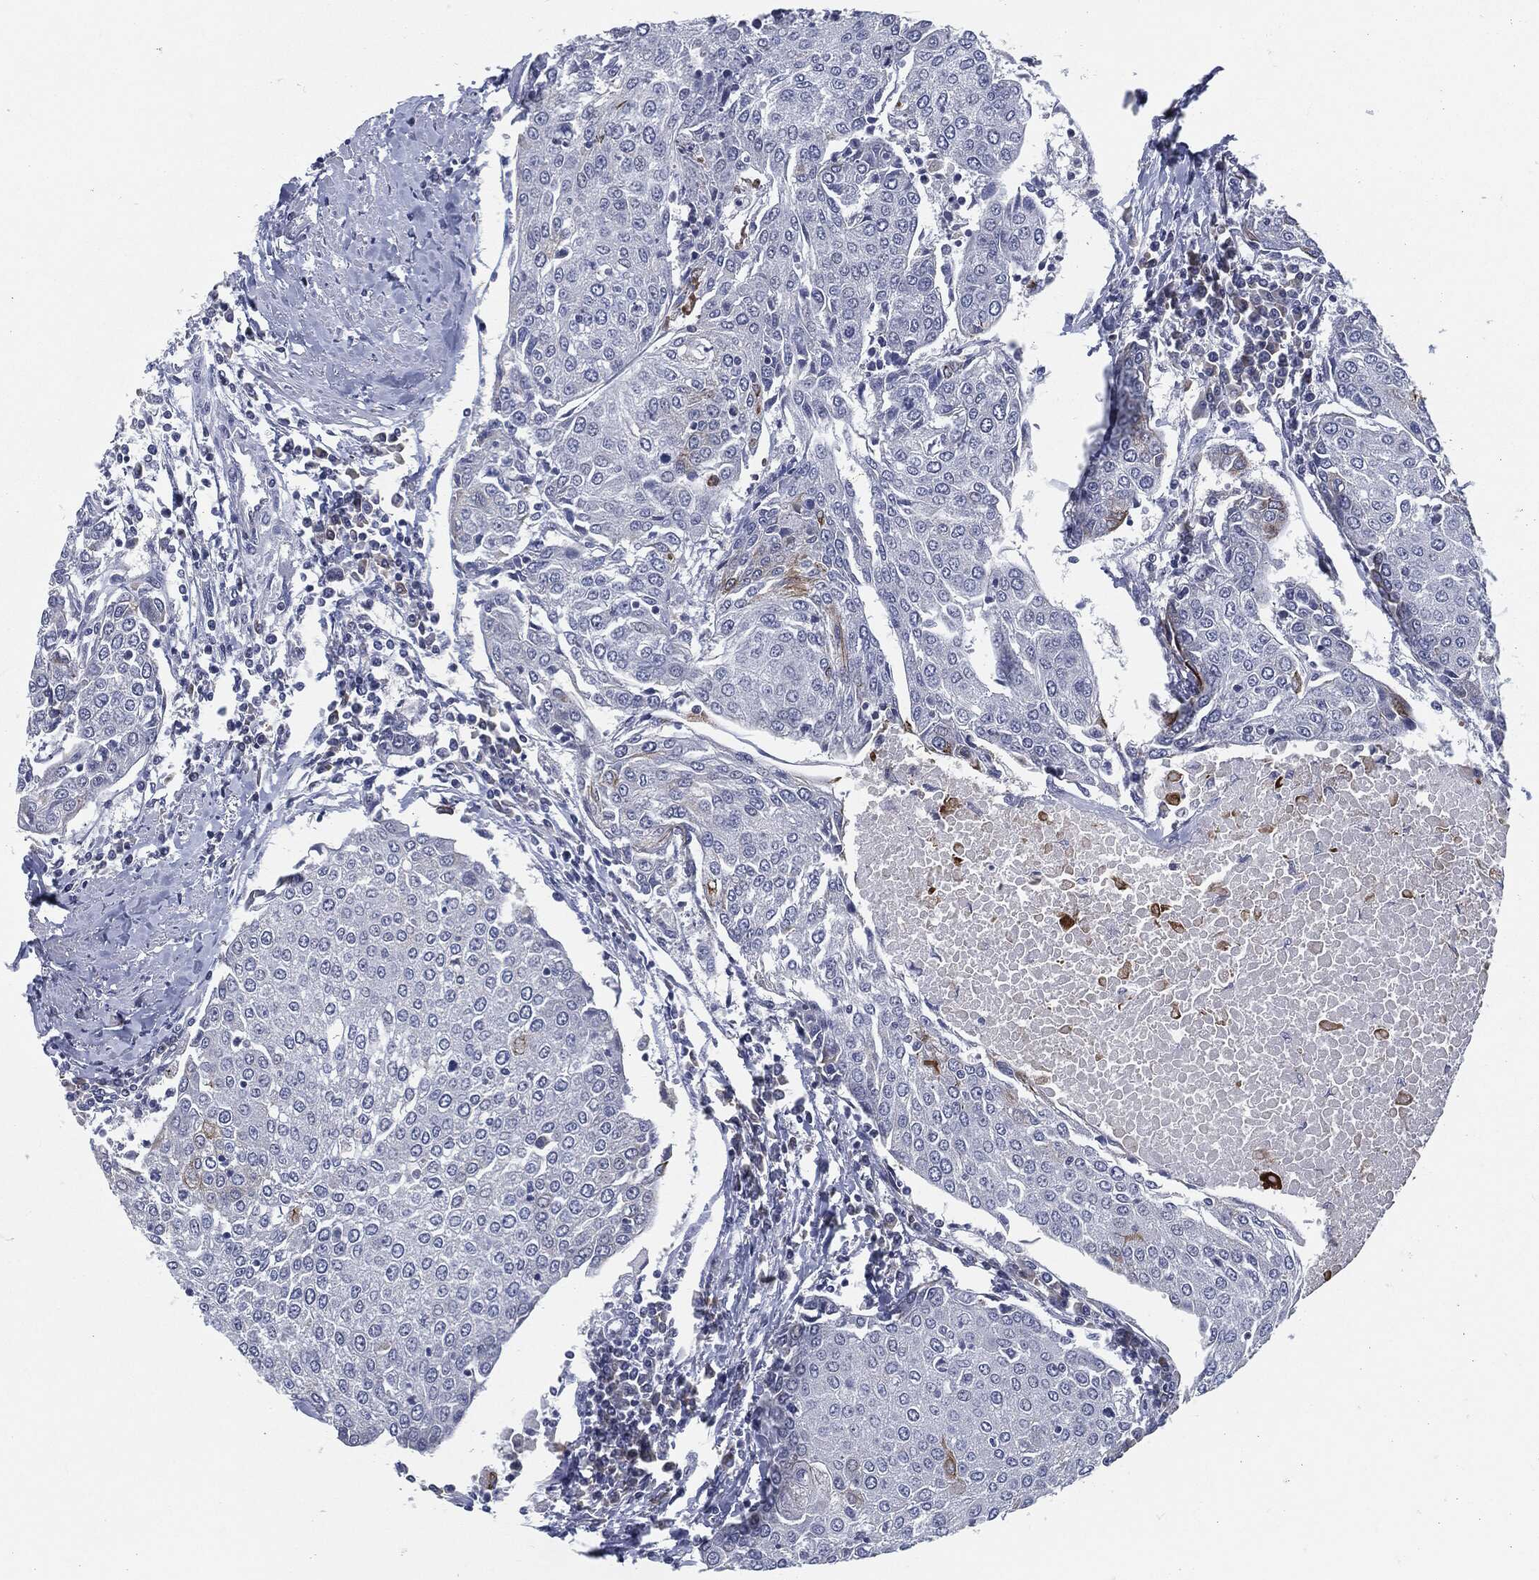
{"staining": {"intensity": "moderate", "quantity": "<25%", "location": "cytoplasmic/membranous"}, "tissue": "urothelial cancer", "cell_type": "Tumor cells", "image_type": "cancer", "snomed": [{"axis": "morphology", "description": "Urothelial carcinoma, High grade"}, {"axis": "topography", "description": "Urinary bladder"}], "caption": "Immunohistochemical staining of high-grade urothelial carcinoma reveals low levels of moderate cytoplasmic/membranous positivity in about <25% of tumor cells.", "gene": "PROM1", "patient": {"sex": "female", "age": 85}}